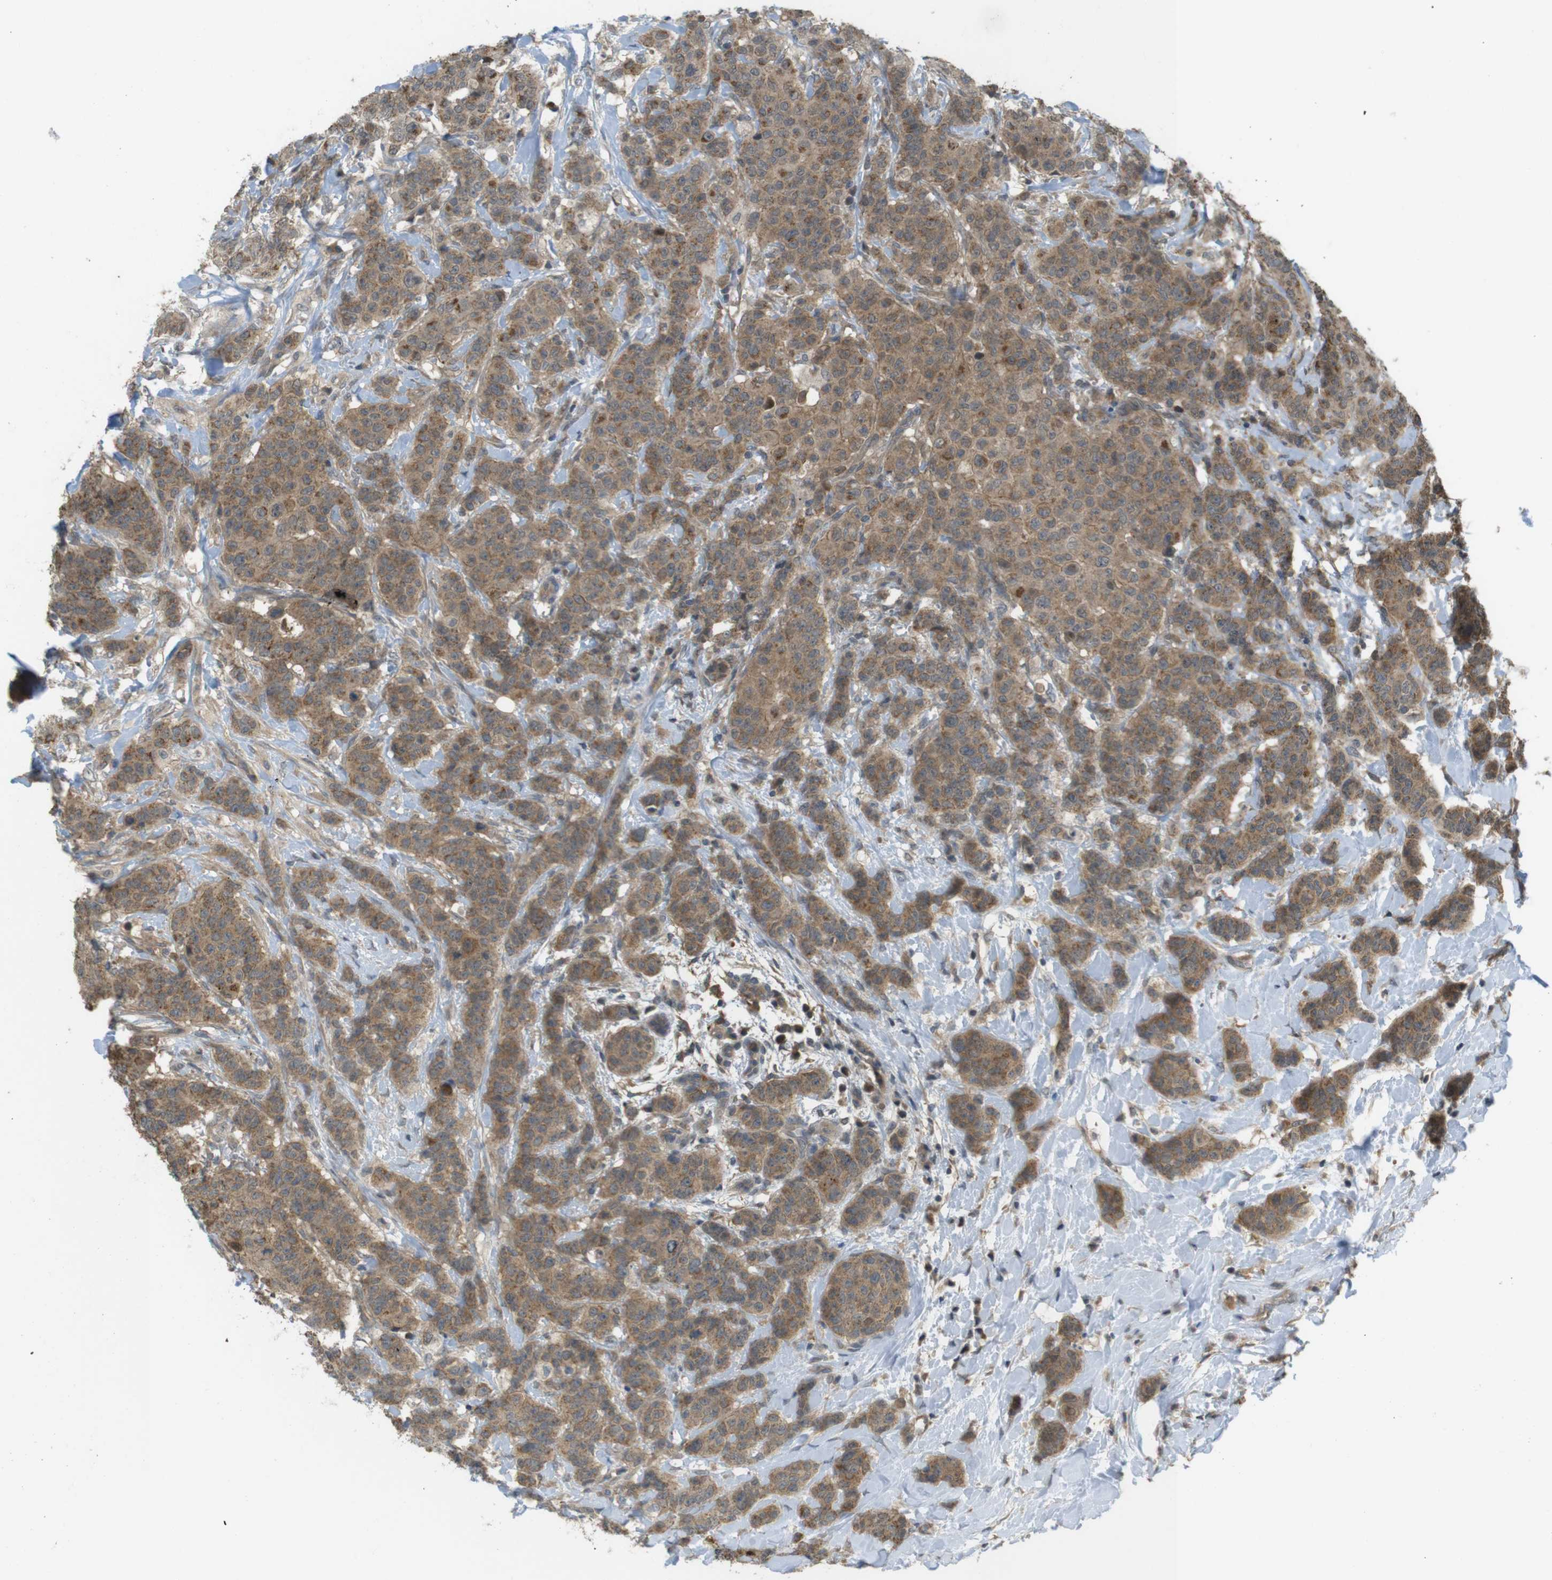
{"staining": {"intensity": "moderate", "quantity": ">75%", "location": "cytoplasmic/membranous"}, "tissue": "breast cancer", "cell_type": "Tumor cells", "image_type": "cancer", "snomed": [{"axis": "morphology", "description": "Normal tissue, NOS"}, {"axis": "morphology", "description": "Duct carcinoma"}, {"axis": "topography", "description": "Breast"}], "caption": "Invasive ductal carcinoma (breast) tissue exhibits moderate cytoplasmic/membranous expression in approximately >75% of tumor cells", "gene": "RNF130", "patient": {"sex": "female", "age": 40}}